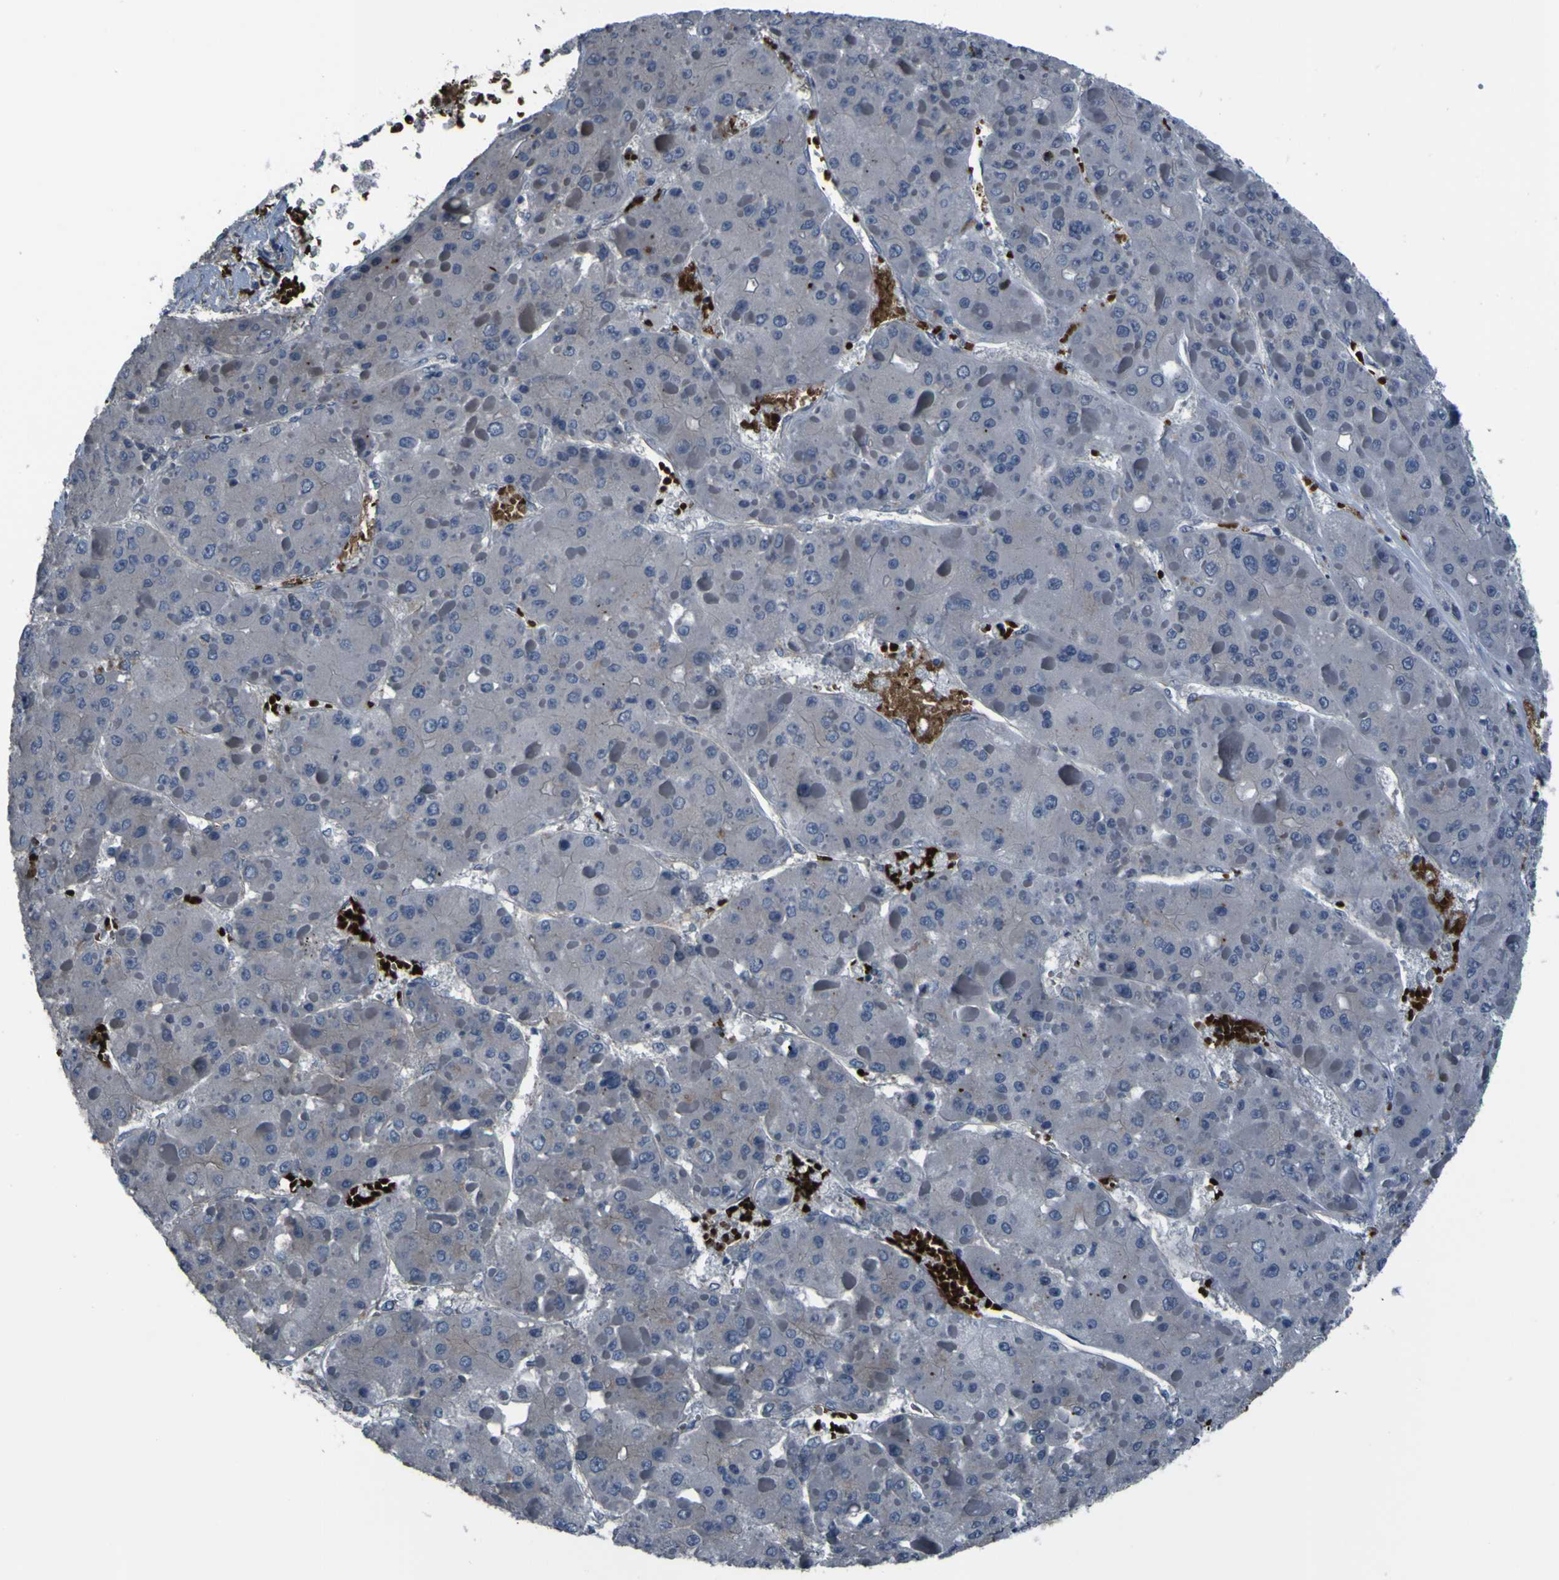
{"staining": {"intensity": "weak", "quantity": "<25%", "location": "cytoplasmic/membranous"}, "tissue": "liver cancer", "cell_type": "Tumor cells", "image_type": "cancer", "snomed": [{"axis": "morphology", "description": "Carcinoma, Hepatocellular, NOS"}, {"axis": "topography", "description": "Liver"}], "caption": "Liver cancer stained for a protein using immunohistochemistry (IHC) demonstrates no positivity tumor cells.", "gene": "GRAMD1A", "patient": {"sex": "female", "age": 73}}